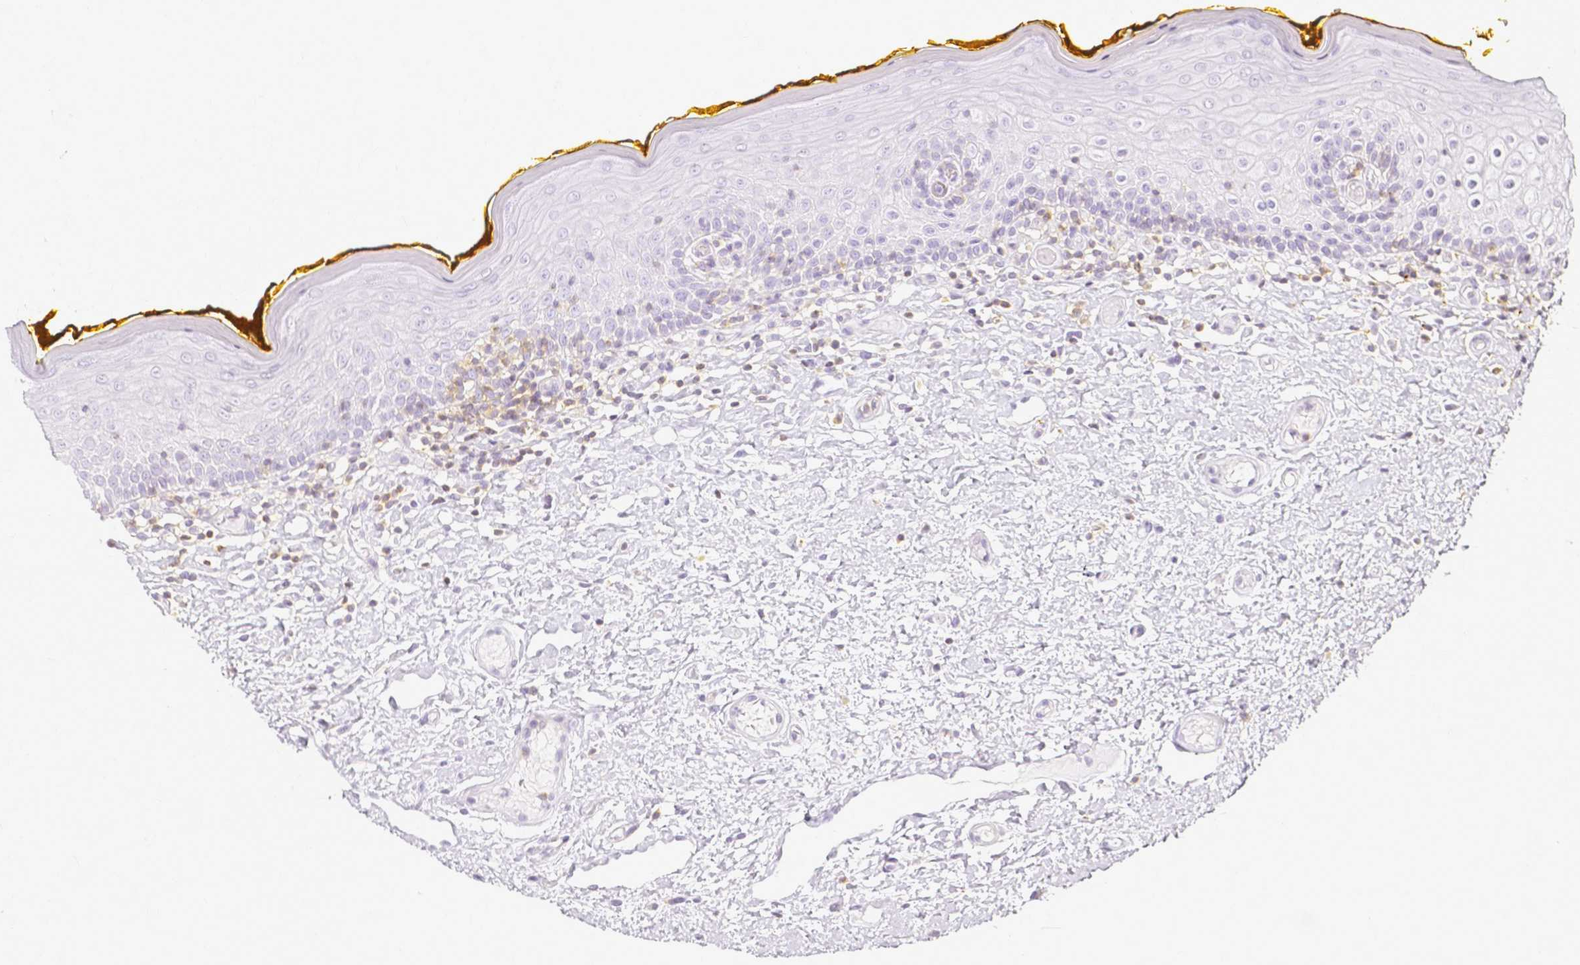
{"staining": {"intensity": "negative", "quantity": "none", "location": "none"}, "tissue": "oral mucosa", "cell_type": "Squamous epithelial cells", "image_type": "normal", "snomed": [{"axis": "morphology", "description": "Normal tissue, NOS"}, {"axis": "topography", "description": "Oral tissue"}, {"axis": "topography", "description": "Tounge, NOS"}], "caption": "Normal oral mucosa was stained to show a protein in brown. There is no significant expression in squamous epithelial cells. The staining is performed using DAB brown chromogen with nuclei counter-stained in using hematoxylin.", "gene": "HSPA12A", "patient": {"sex": "female", "age": 58}}